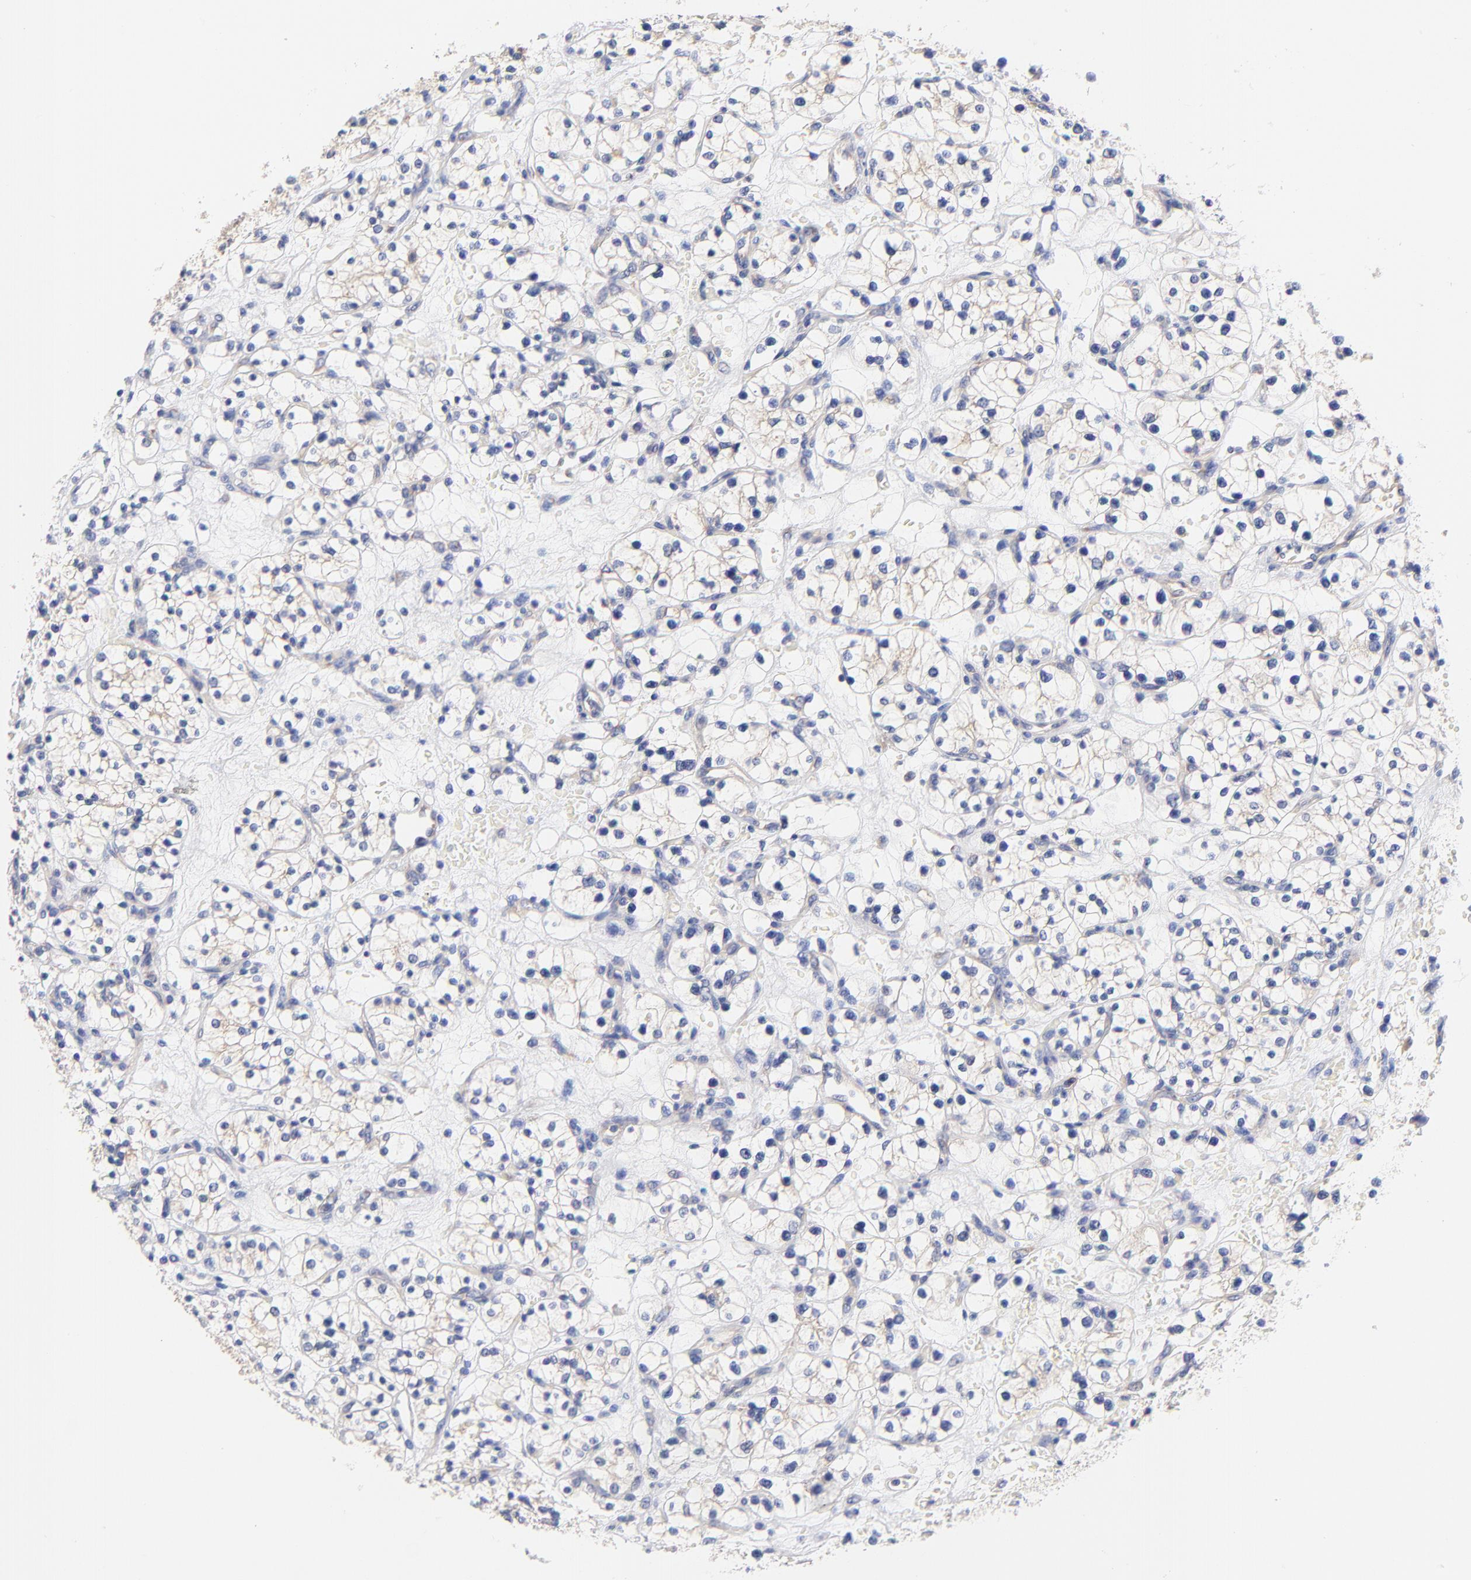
{"staining": {"intensity": "negative", "quantity": "none", "location": "none"}, "tissue": "renal cancer", "cell_type": "Tumor cells", "image_type": "cancer", "snomed": [{"axis": "morphology", "description": "Adenocarcinoma, NOS"}, {"axis": "topography", "description": "Kidney"}], "caption": "This is a image of immunohistochemistry (IHC) staining of adenocarcinoma (renal), which shows no positivity in tumor cells.", "gene": "TNFRSF13C", "patient": {"sex": "female", "age": 60}}